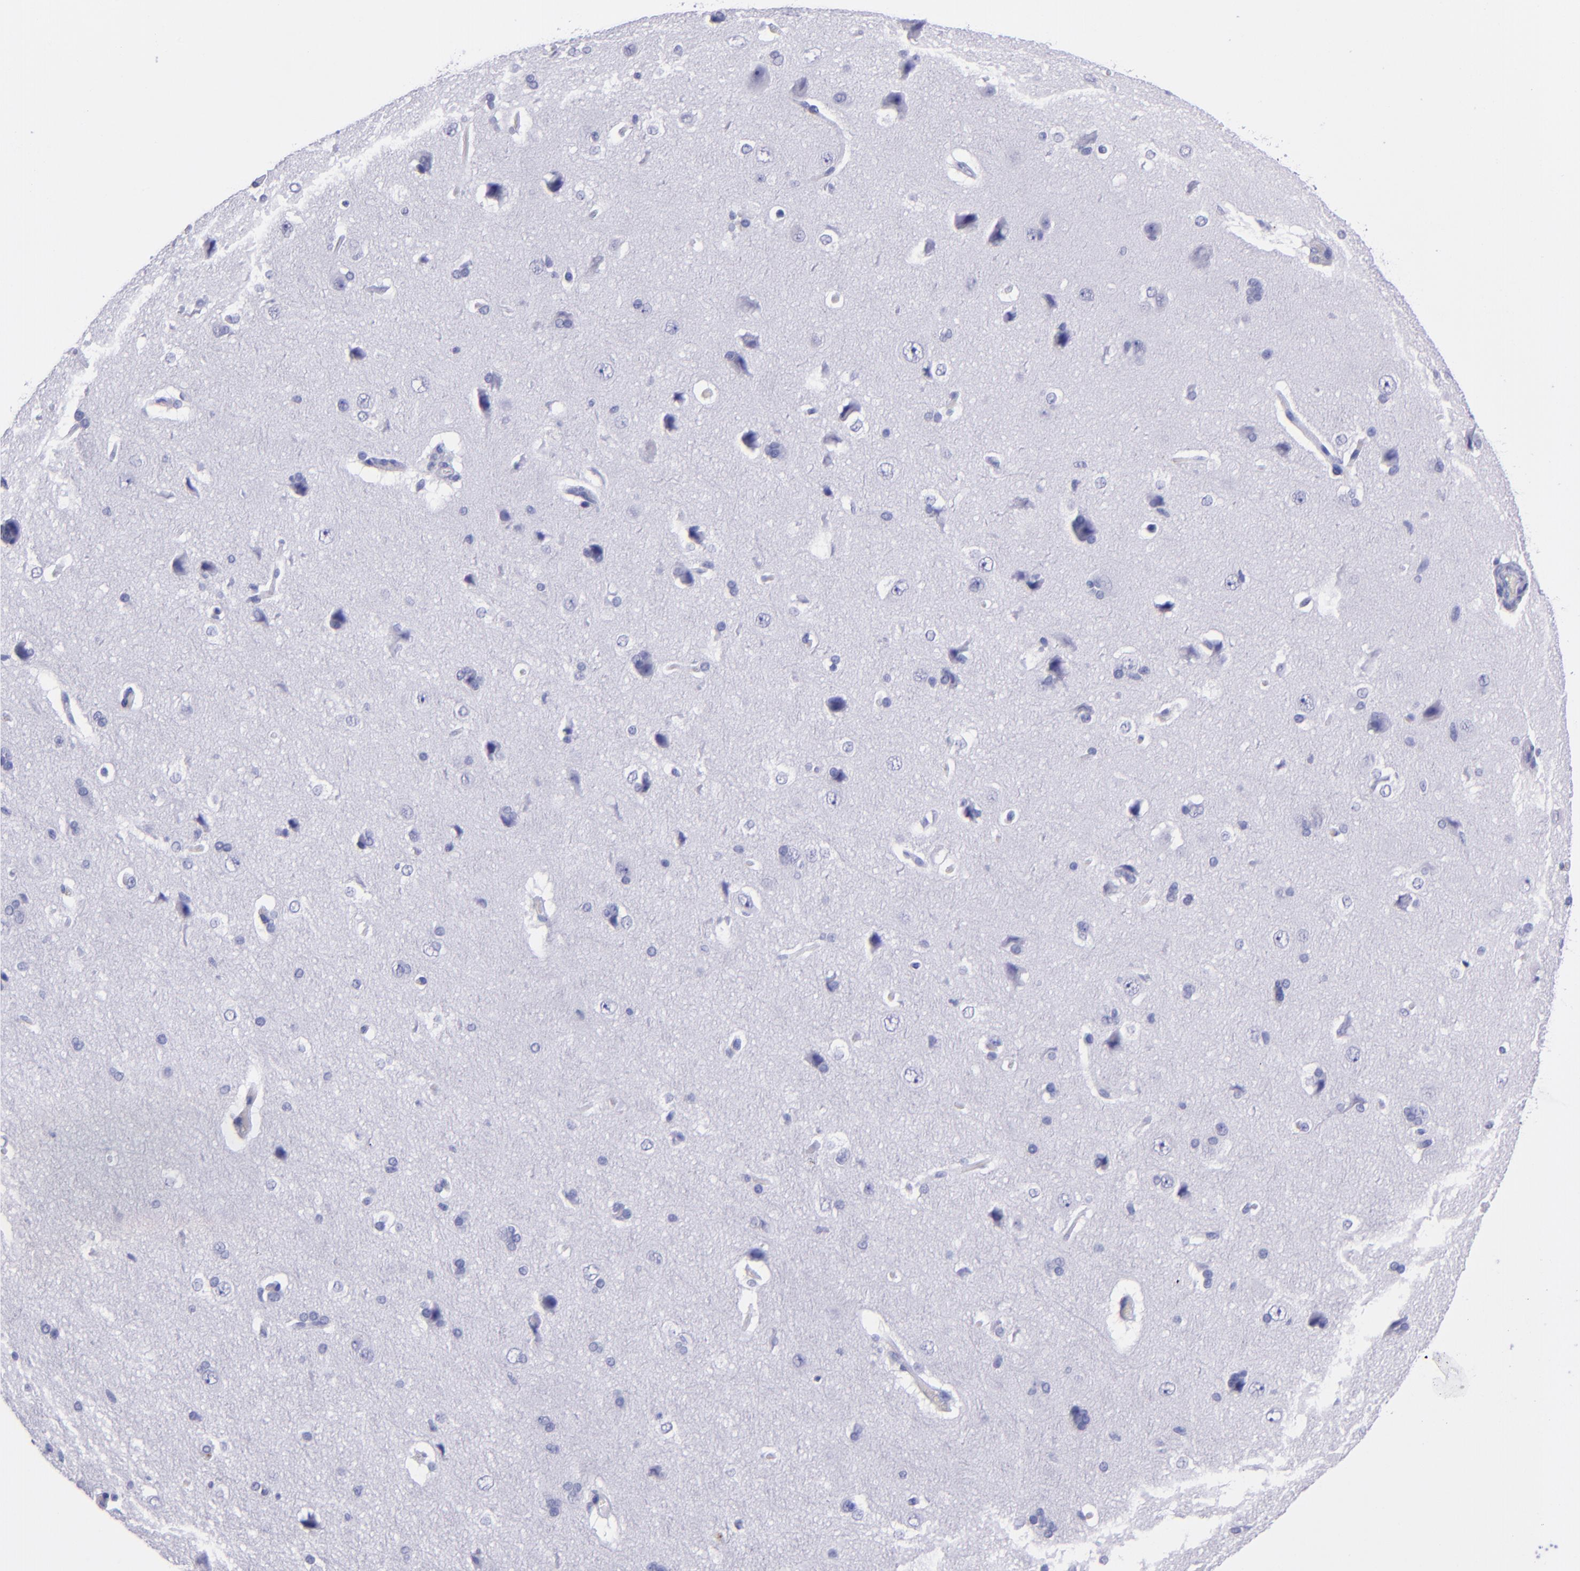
{"staining": {"intensity": "moderate", "quantity": "<25%", "location": "cytoplasmic/membranous"}, "tissue": "cerebral cortex", "cell_type": "Endothelial cells", "image_type": "normal", "snomed": [{"axis": "morphology", "description": "Normal tissue, NOS"}, {"axis": "topography", "description": "Cerebral cortex"}], "caption": "This image demonstrates normal cerebral cortex stained with immunohistochemistry to label a protein in brown. The cytoplasmic/membranous of endothelial cells show moderate positivity for the protein. Nuclei are counter-stained blue.", "gene": "CR1", "patient": {"sex": "female", "age": 45}}